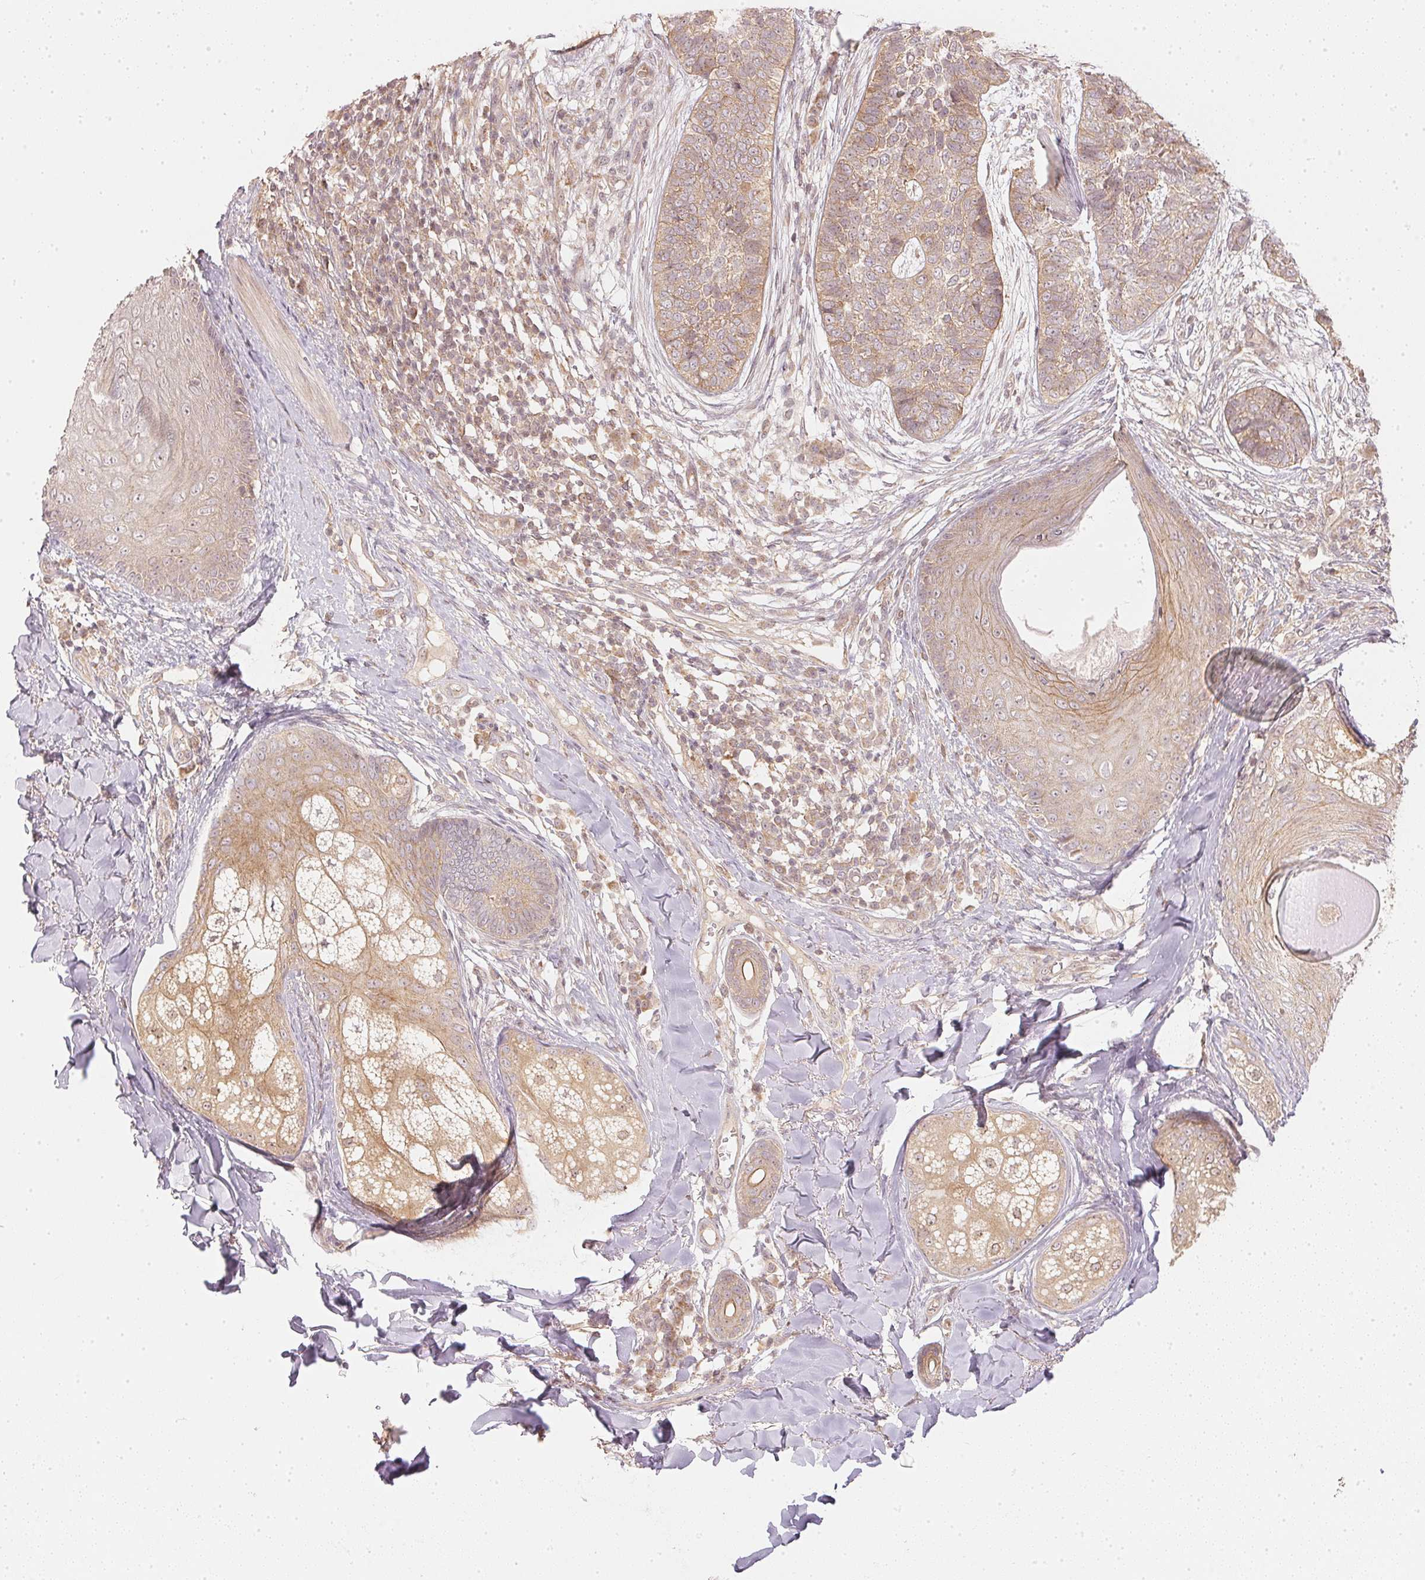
{"staining": {"intensity": "weak", "quantity": ">75%", "location": "cytoplasmic/membranous"}, "tissue": "skin cancer", "cell_type": "Tumor cells", "image_type": "cancer", "snomed": [{"axis": "morphology", "description": "Basal cell carcinoma"}, {"axis": "topography", "description": "Skin"}], "caption": "Immunohistochemical staining of human basal cell carcinoma (skin) demonstrates low levels of weak cytoplasmic/membranous expression in about >75% of tumor cells.", "gene": "WDR54", "patient": {"sex": "female", "age": 69}}